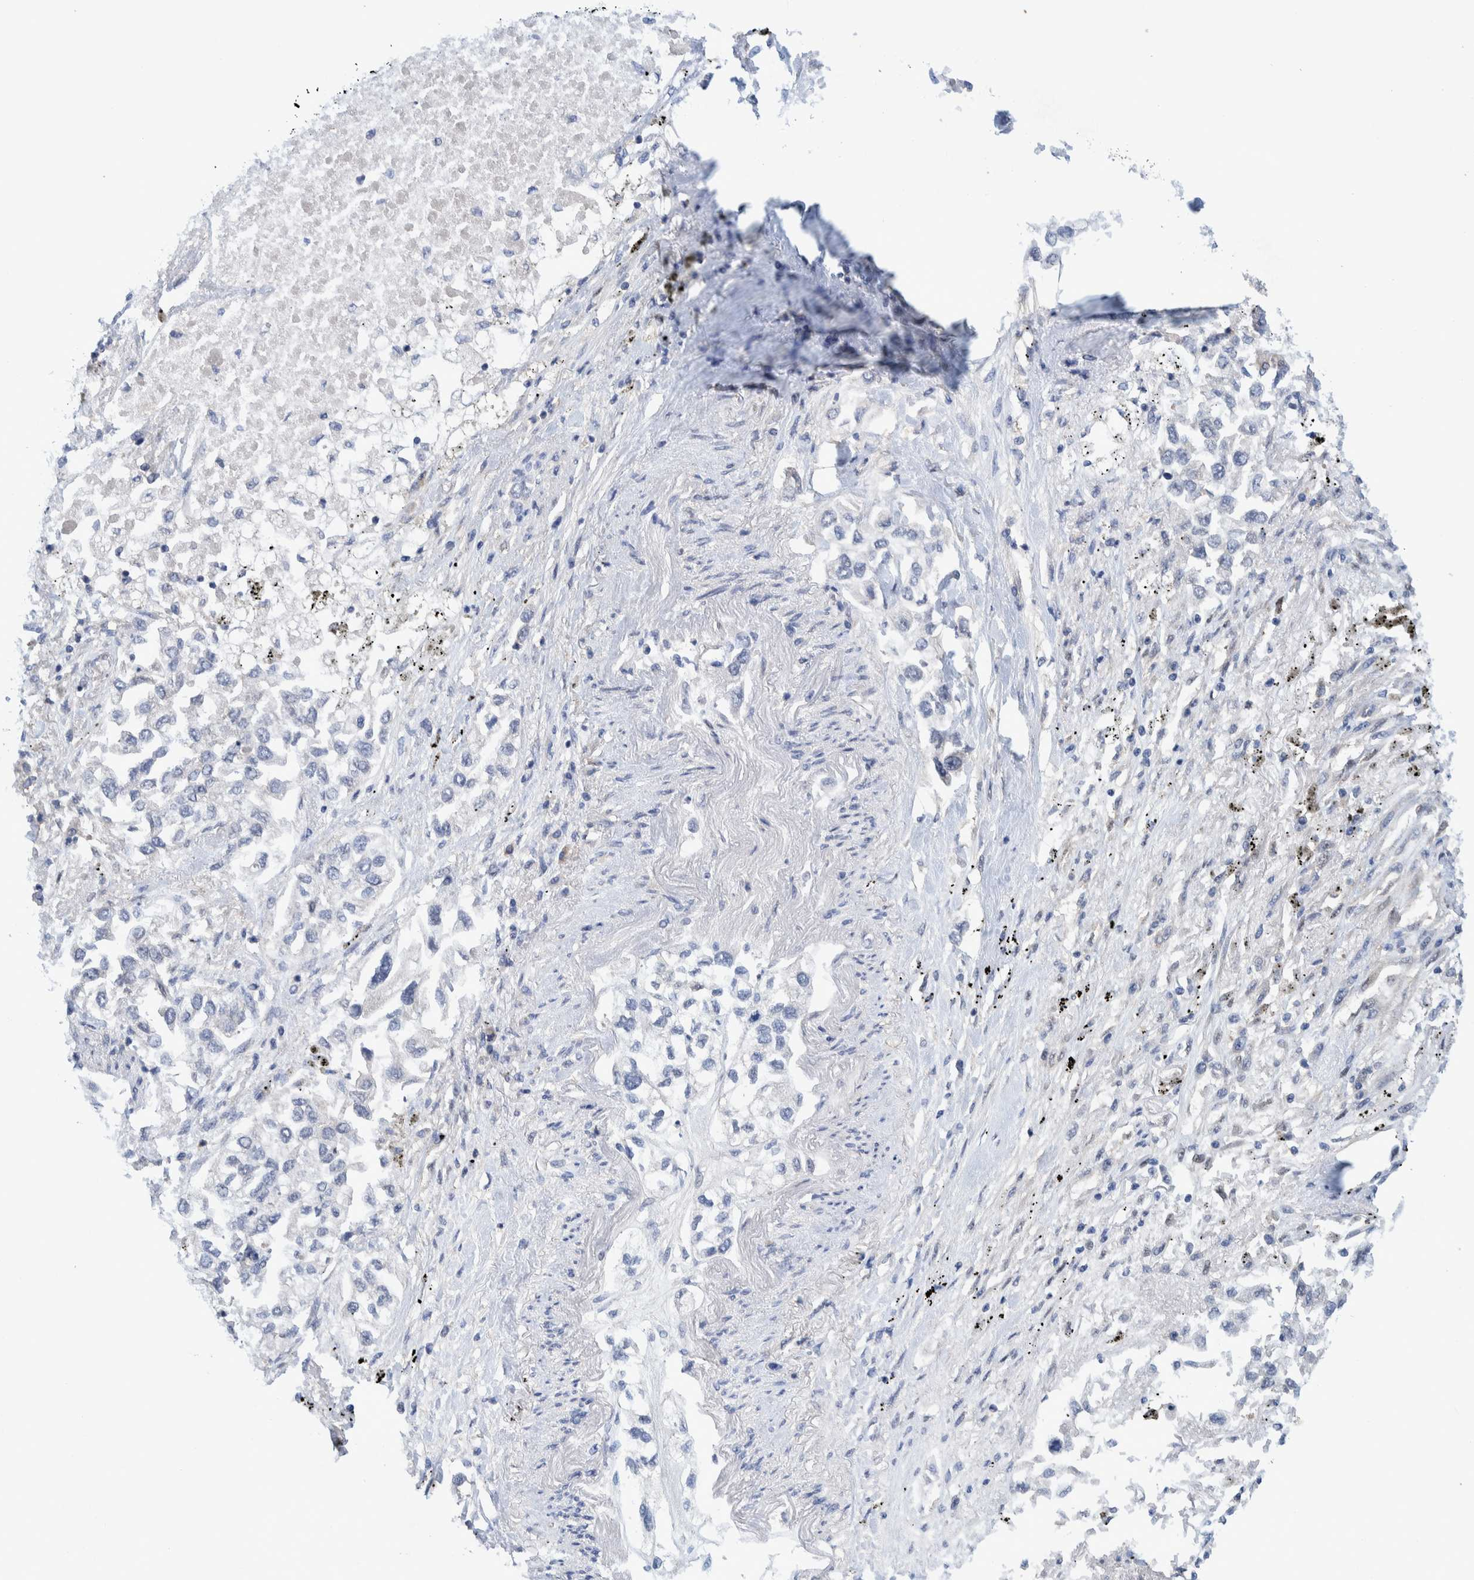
{"staining": {"intensity": "negative", "quantity": "none", "location": "none"}, "tissue": "lung cancer", "cell_type": "Tumor cells", "image_type": "cancer", "snomed": [{"axis": "morphology", "description": "Inflammation, NOS"}, {"axis": "morphology", "description": "Adenocarcinoma, NOS"}, {"axis": "topography", "description": "Lung"}], "caption": "This is an immunohistochemistry photomicrograph of human lung cancer (adenocarcinoma). There is no staining in tumor cells.", "gene": "PFAS", "patient": {"sex": "male", "age": 63}}